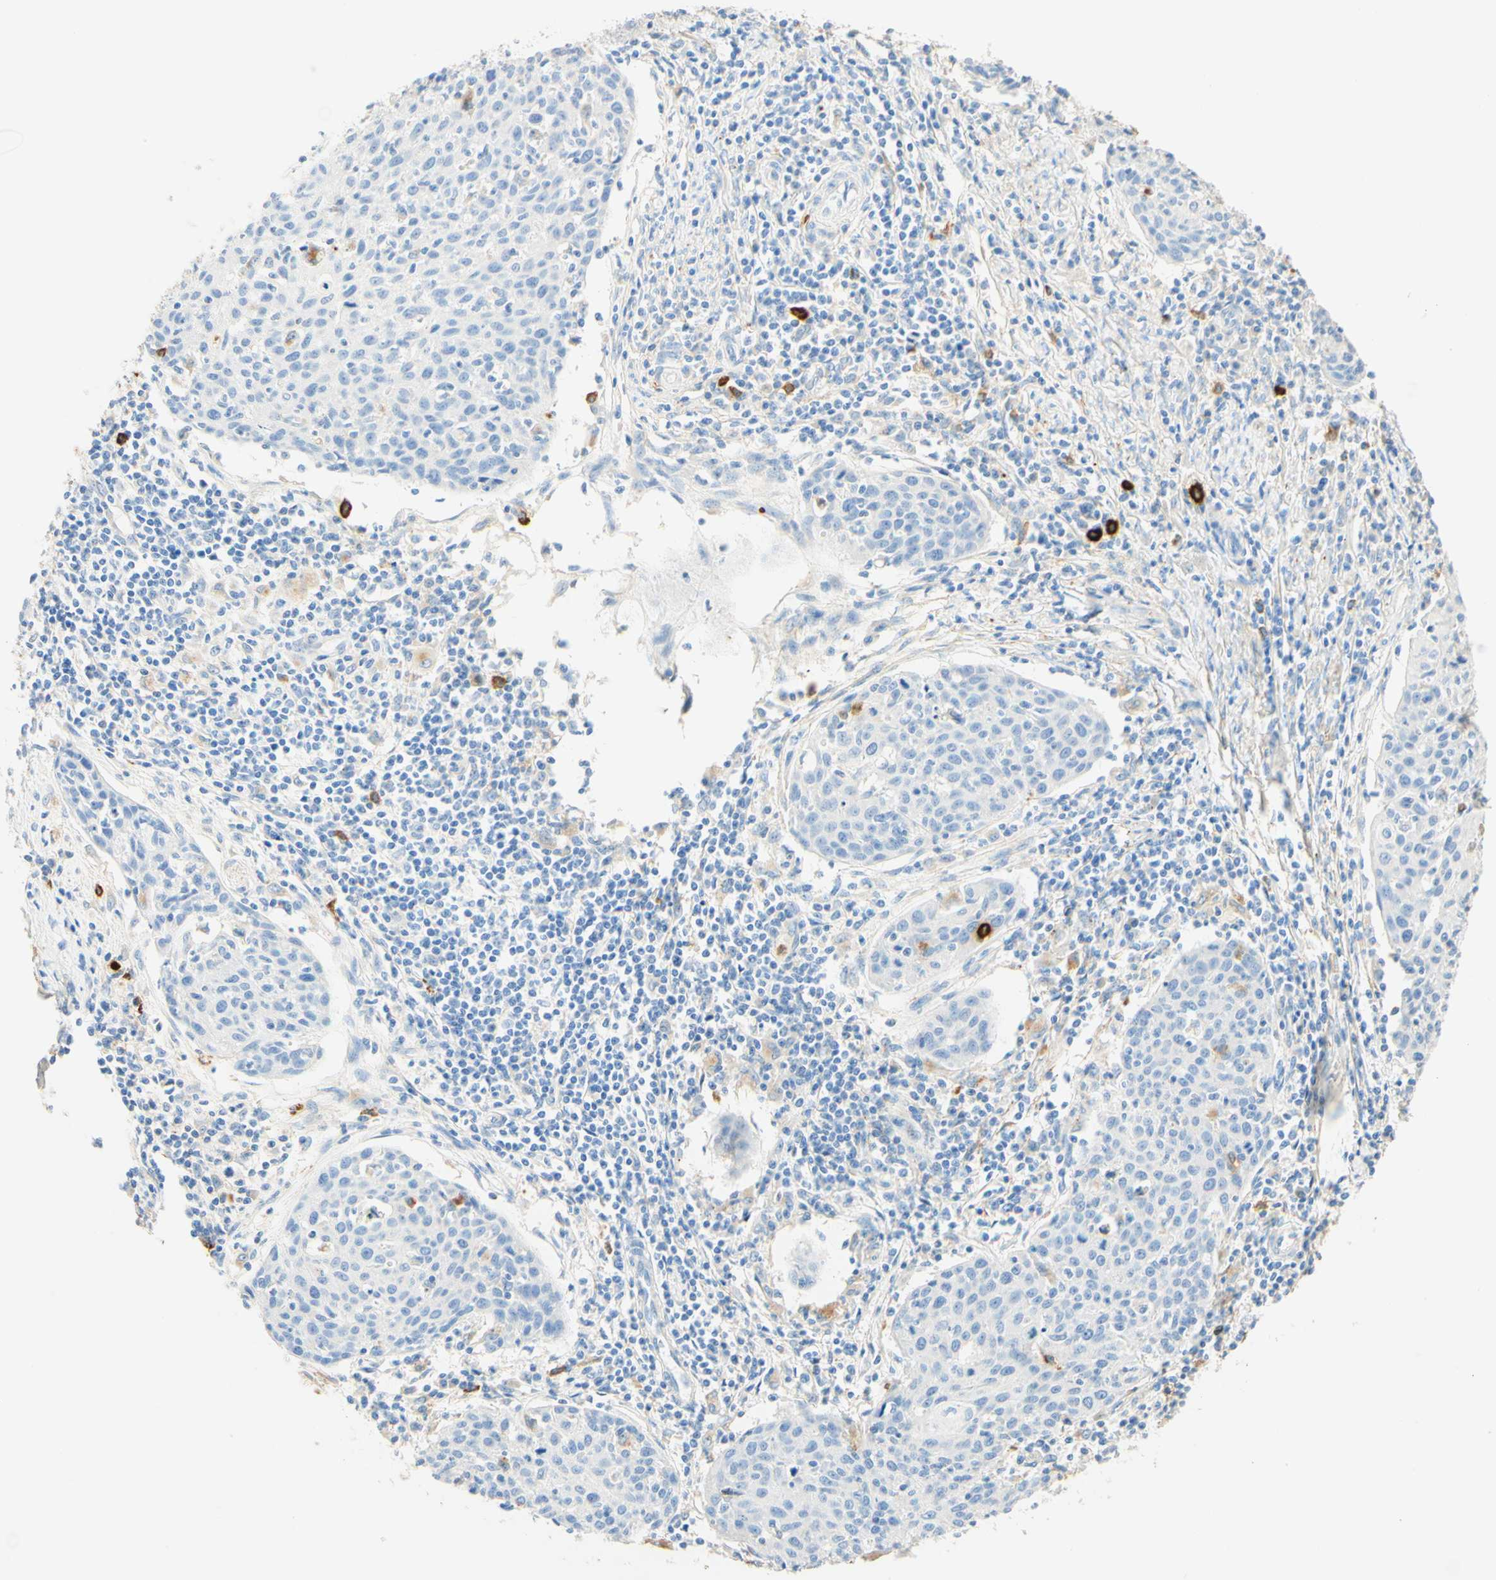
{"staining": {"intensity": "negative", "quantity": "none", "location": "none"}, "tissue": "cervical cancer", "cell_type": "Tumor cells", "image_type": "cancer", "snomed": [{"axis": "morphology", "description": "Squamous cell carcinoma, NOS"}, {"axis": "topography", "description": "Cervix"}], "caption": "Micrograph shows no significant protein expression in tumor cells of squamous cell carcinoma (cervical). (DAB (3,3'-diaminobenzidine) immunohistochemistry with hematoxylin counter stain).", "gene": "CD63", "patient": {"sex": "female", "age": 38}}